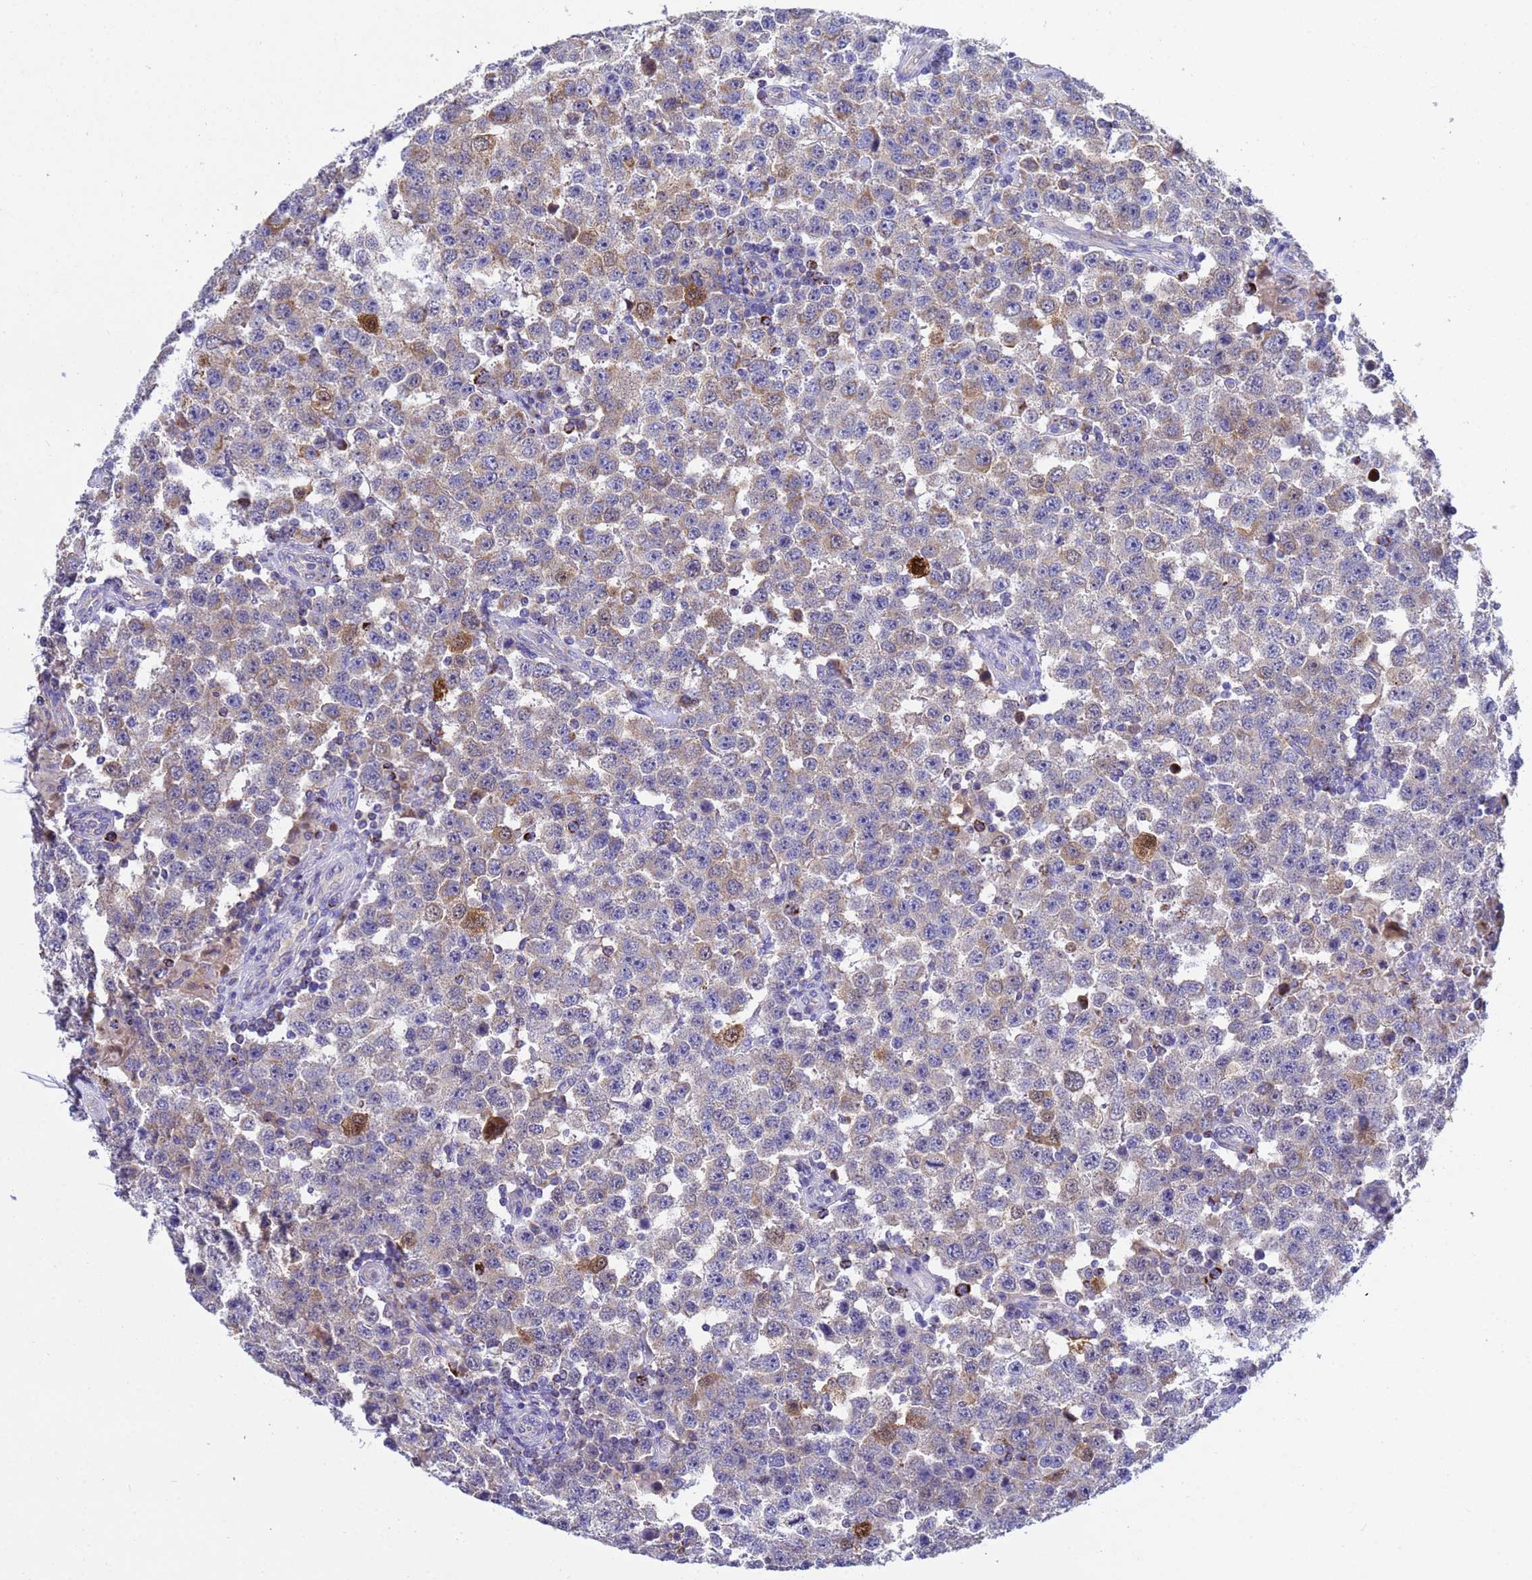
{"staining": {"intensity": "moderate", "quantity": "25%-75%", "location": "cytoplasmic/membranous"}, "tissue": "testis cancer", "cell_type": "Tumor cells", "image_type": "cancer", "snomed": [{"axis": "morphology", "description": "Seminoma, NOS"}, {"axis": "topography", "description": "Testis"}], "caption": "Human testis seminoma stained with a protein marker demonstrates moderate staining in tumor cells.", "gene": "TUBGCP3", "patient": {"sex": "male", "age": 28}}